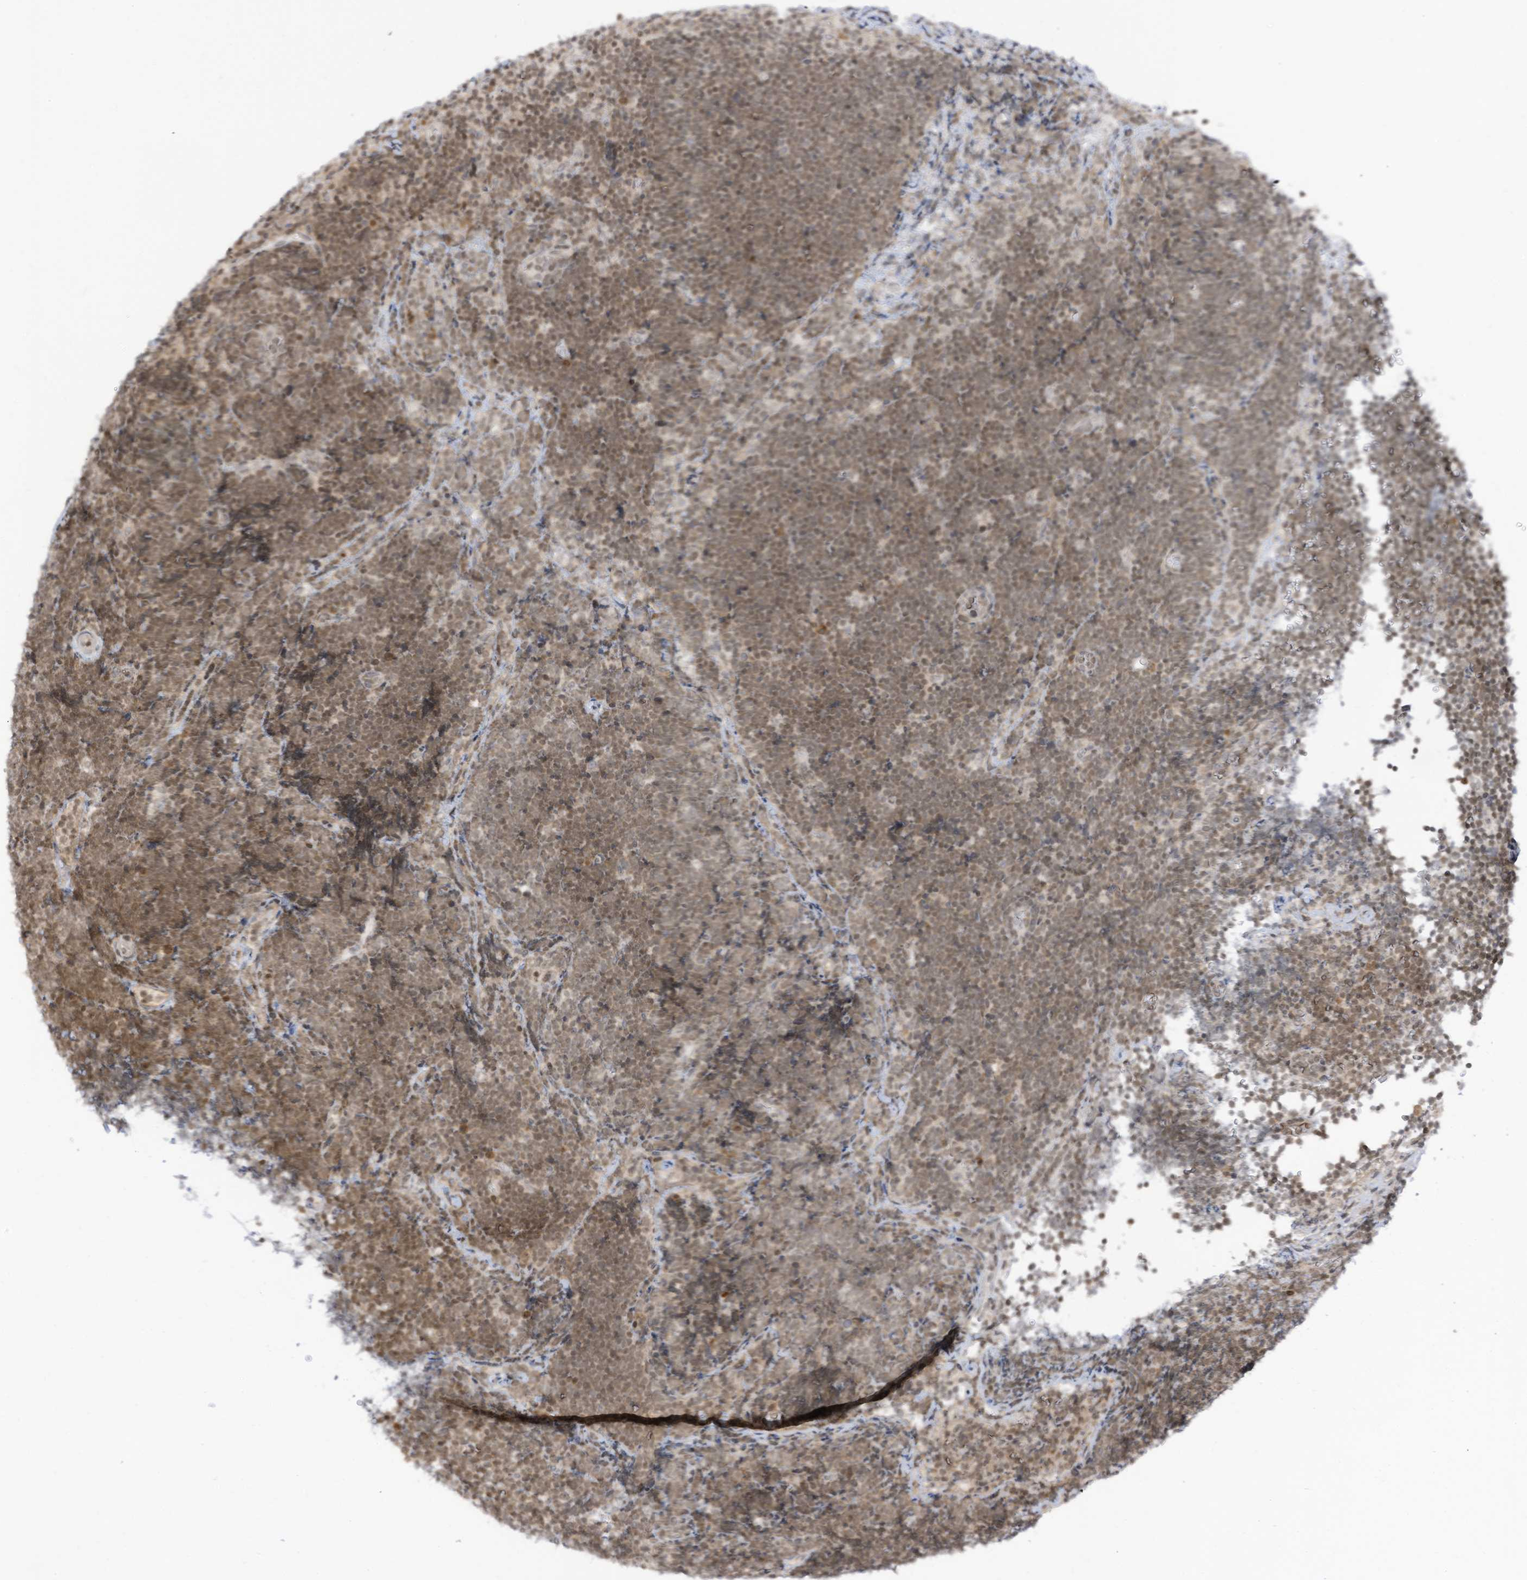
{"staining": {"intensity": "moderate", "quantity": ">75%", "location": "nuclear"}, "tissue": "lymphoma", "cell_type": "Tumor cells", "image_type": "cancer", "snomed": [{"axis": "morphology", "description": "Malignant lymphoma, non-Hodgkin's type, High grade"}, {"axis": "topography", "description": "Lymph node"}], "caption": "Human lymphoma stained for a protein (brown) exhibits moderate nuclear positive expression in about >75% of tumor cells.", "gene": "EDF1", "patient": {"sex": "male", "age": 13}}